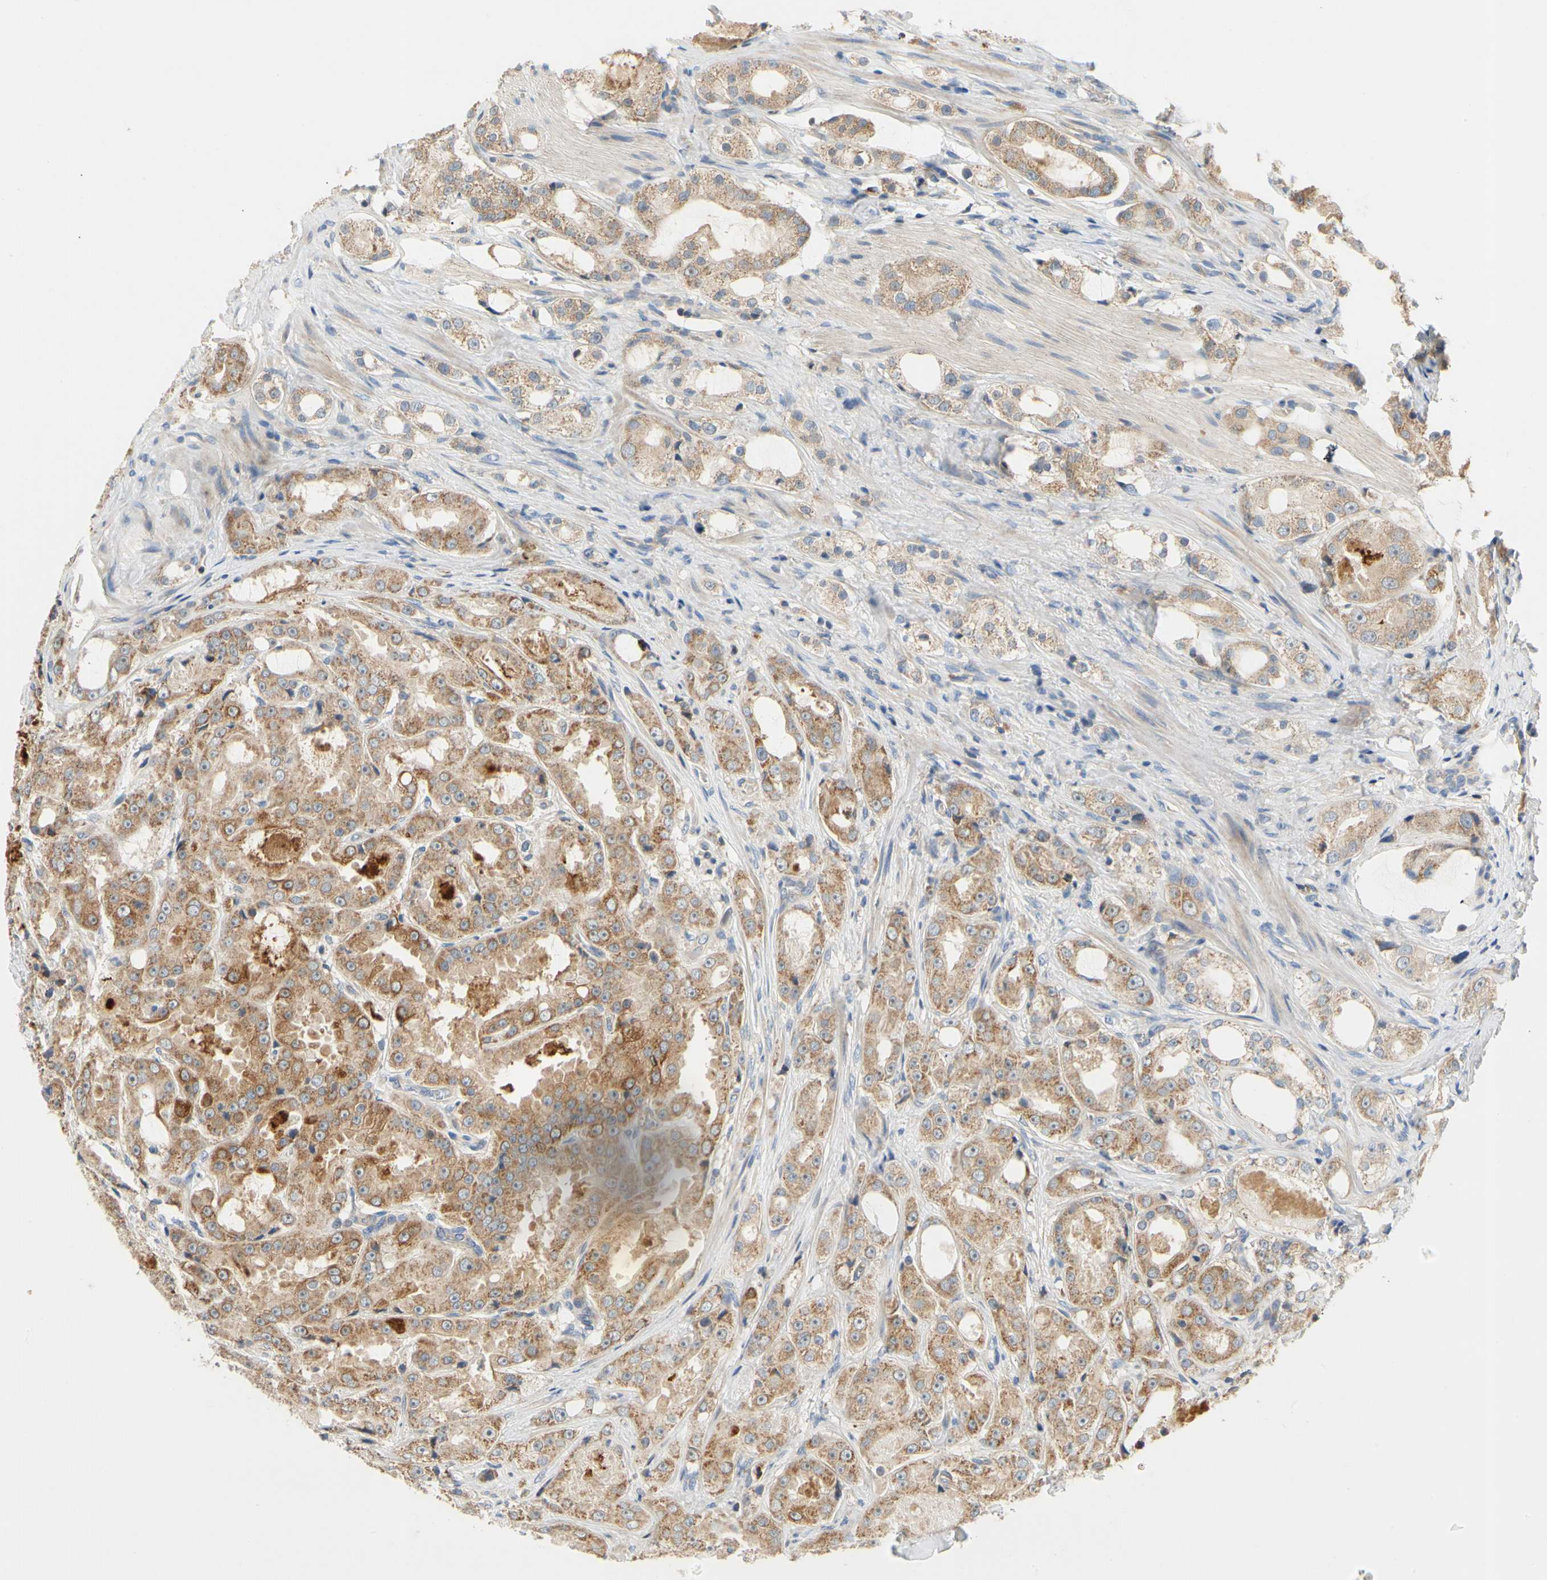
{"staining": {"intensity": "moderate", "quantity": ">75%", "location": "cytoplasmic/membranous"}, "tissue": "prostate cancer", "cell_type": "Tumor cells", "image_type": "cancer", "snomed": [{"axis": "morphology", "description": "Adenocarcinoma, High grade"}, {"axis": "topography", "description": "Prostate"}], "caption": "IHC of prostate cancer (high-grade adenocarcinoma) displays medium levels of moderate cytoplasmic/membranous expression in approximately >75% of tumor cells.", "gene": "KLHDC8B", "patient": {"sex": "male", "age": 73}}